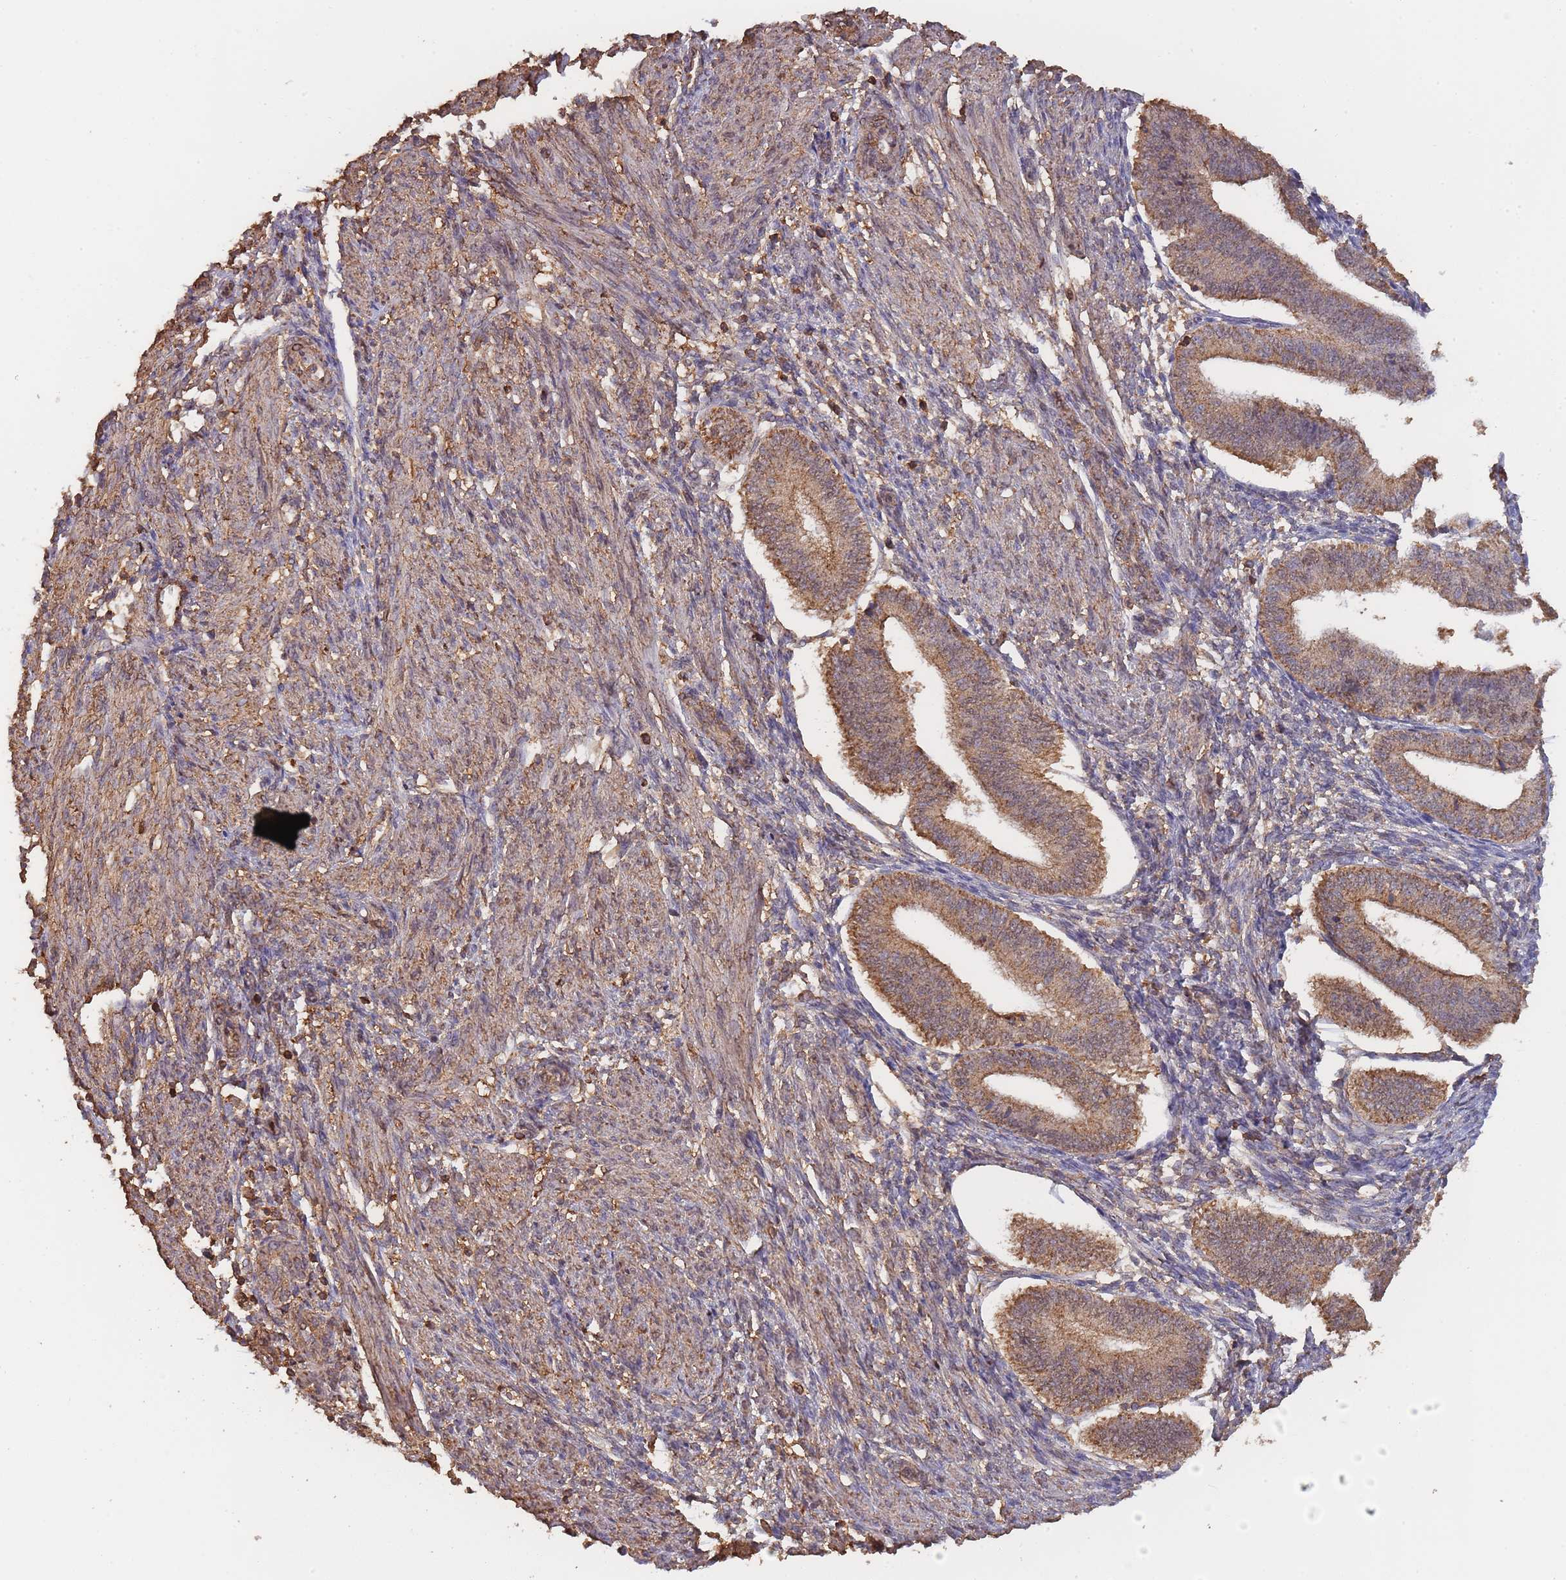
{"staining": {"intensity": "moderate", "quantity": "25%-75%", "location": "cytoplasmic/membranous"}, "tissue": "endometrium", "cell_type": "Cells in endometrial stroma", "image_type": "normal", "snomed": [{"axis": "morphology", "description": "Normal tissue, NOS"}, {"axis": "topography", "description": "Endometrium"}], "caption": "Immunohistochemistry staining of benign endometrium, which exhibits medium levels of moderate cytoplasmic/membranous positivity in approximately 25%-75% of cells in endometrial stroma indicating moderate cytoplasmic/membranous protein expression. The staining was performed using DAB (brown) for protein detection and nuclei were counterstained in hematoxylin (blue).", "gene": "METRN", "patient": {"sex": "female", "age": 34}}